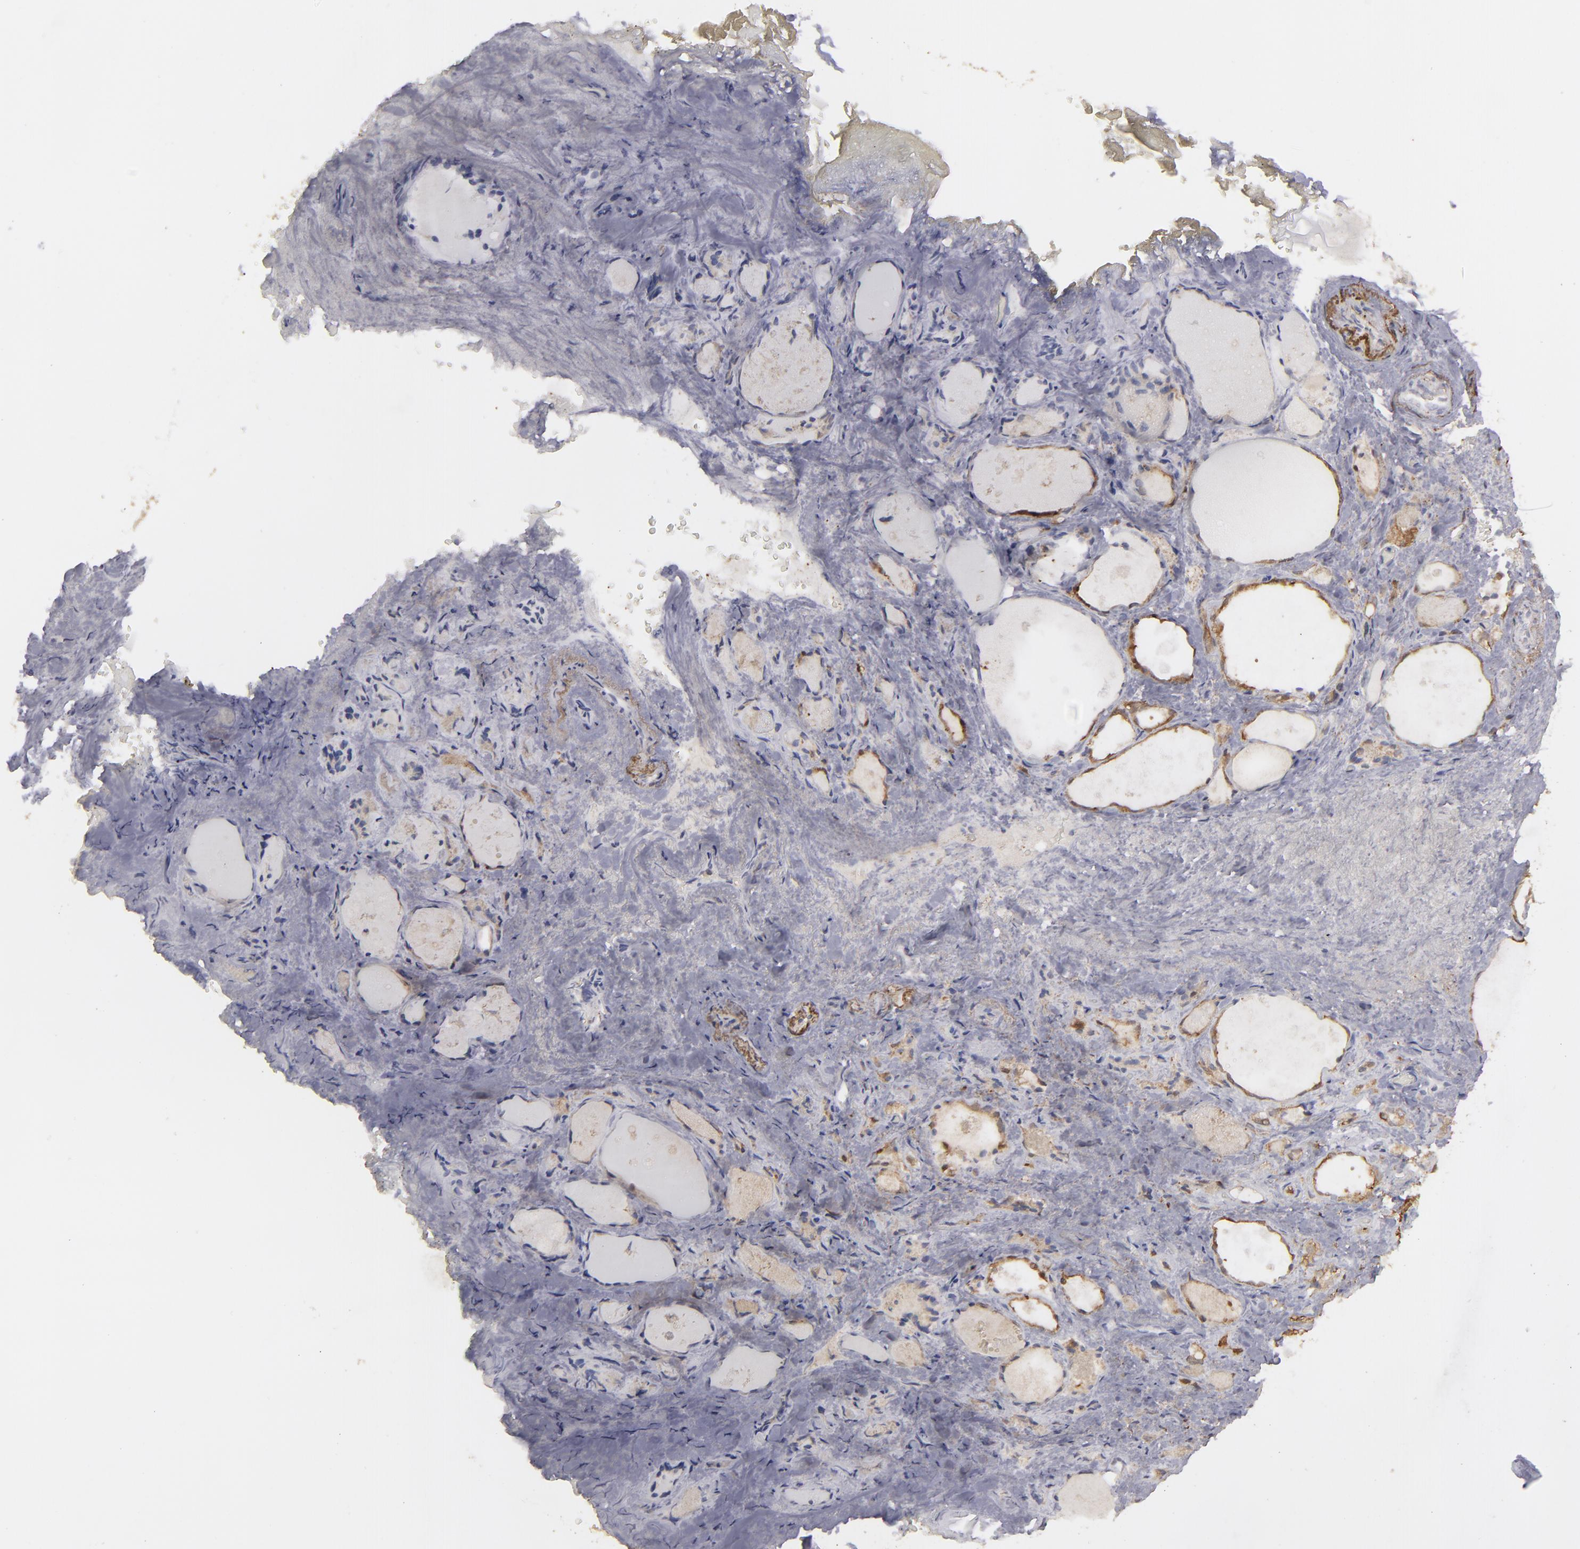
{"staining": {"intensity": "strong", "quantity": ">75%", "location": "cytoplasmic/membranous"}, "tissue": "thyroid gland", "cell_type": "Glandular cells", "image_type": "normal", "snomed": [{"axis": "morphology", "description": "Normal tissue, NOS"}, {"axis": "topography", "description": "Thyroid gland"}], "caption": "Strong cytoplasmic/membranous positivity is identified in about >75% of glandular cells in unremarkable thyroid gland.", "gene": "SEMA3G", "patient": {"sex": "female", "age": 75}}